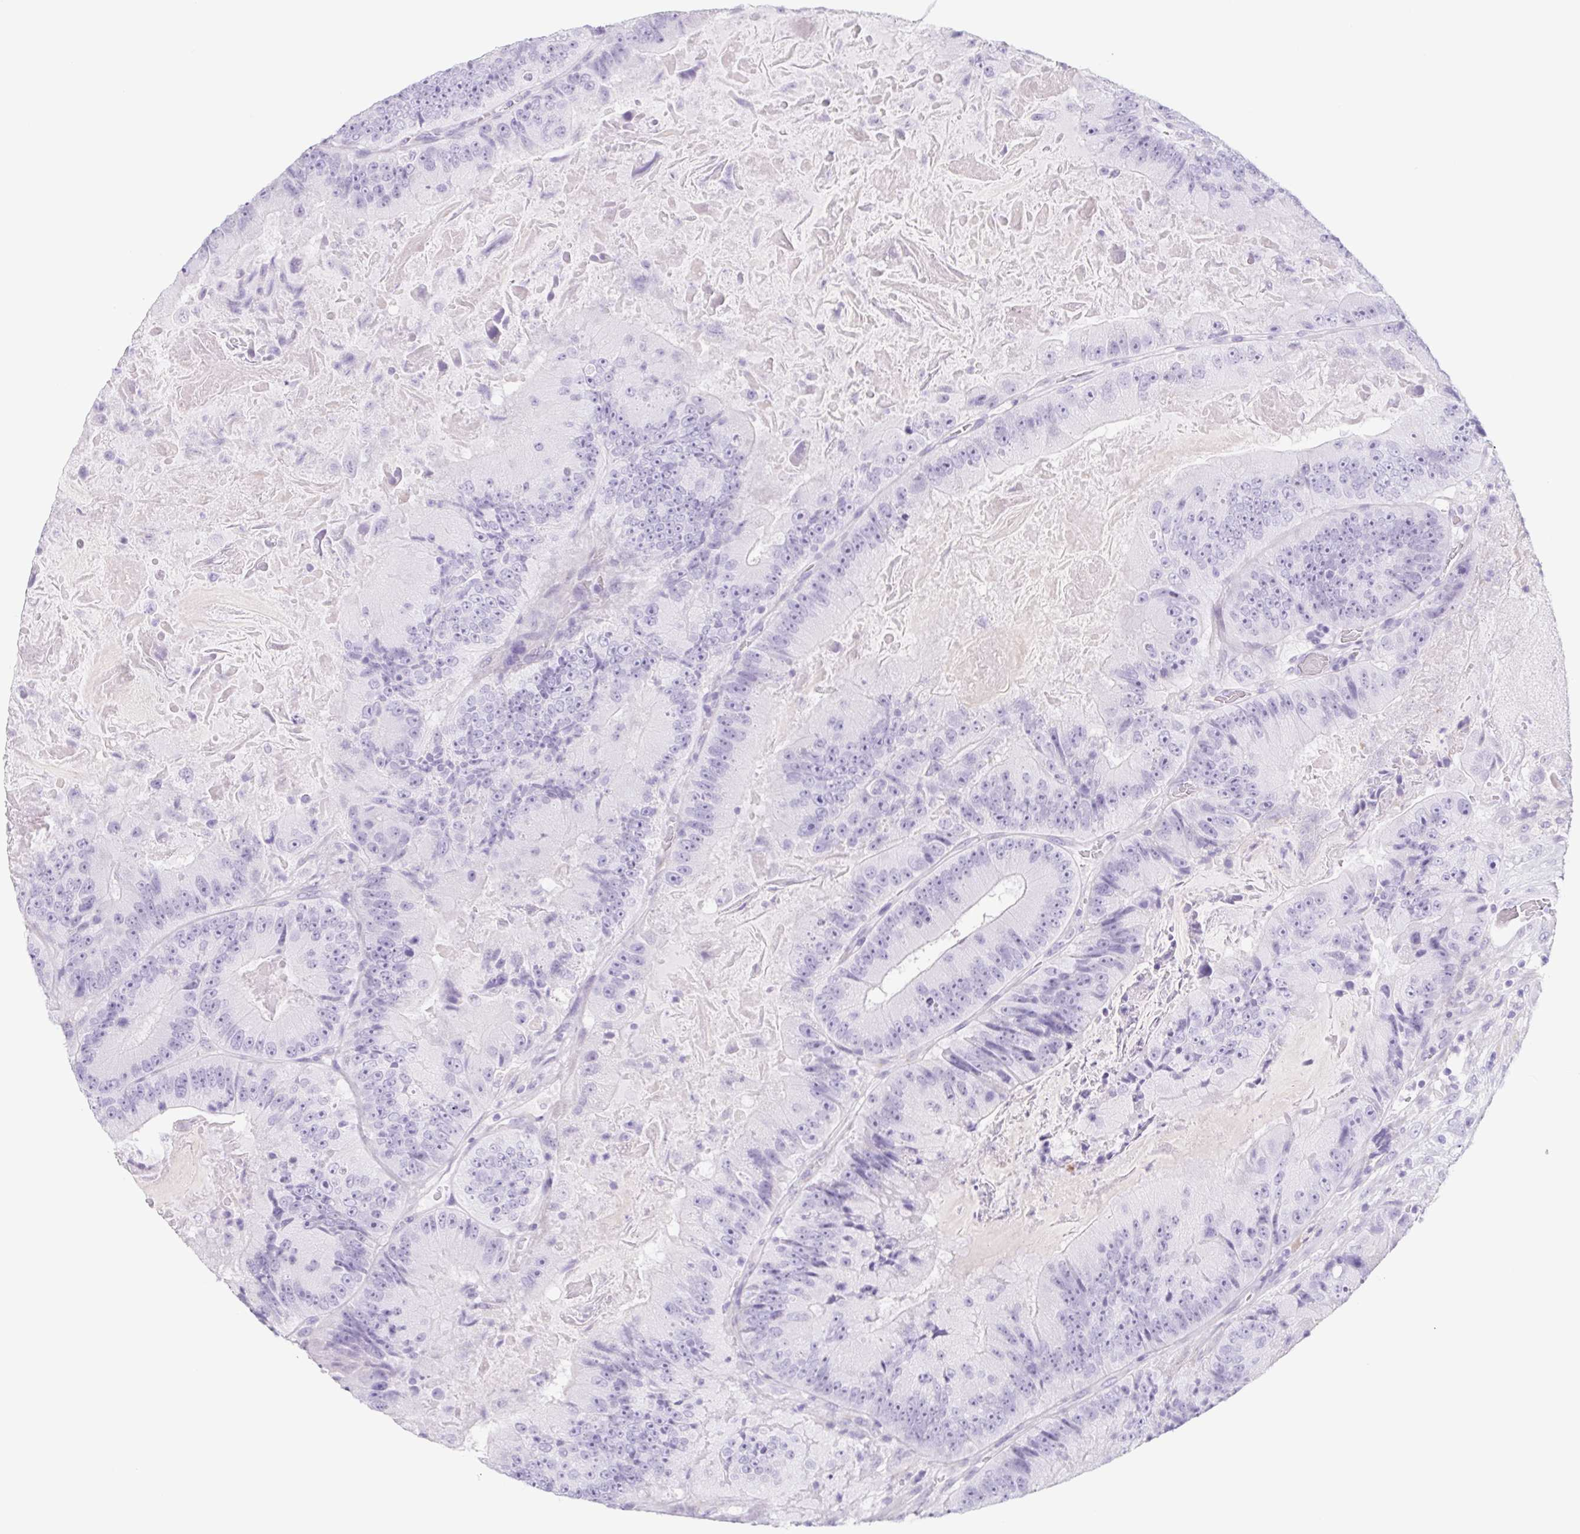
{"staining": {"intensity": "negative", "quantity": "none", "location": "none"}, "tissue": "colorectal cancer", "cell_type": "Tumor cells", "image_type": "cancer", "snomed": [{"axis": "morphology", "description": "Adenocarcinoma, NOS"}, {"axis": "topography", "description": "Colon"}], "caption": "Immunohistochemical staining of colorectal adenocarcinoma demonstrates no significant positivity in tumor cells.", "gene": "CYP21A2", "patient": {"sex": "female", "age": 86}}